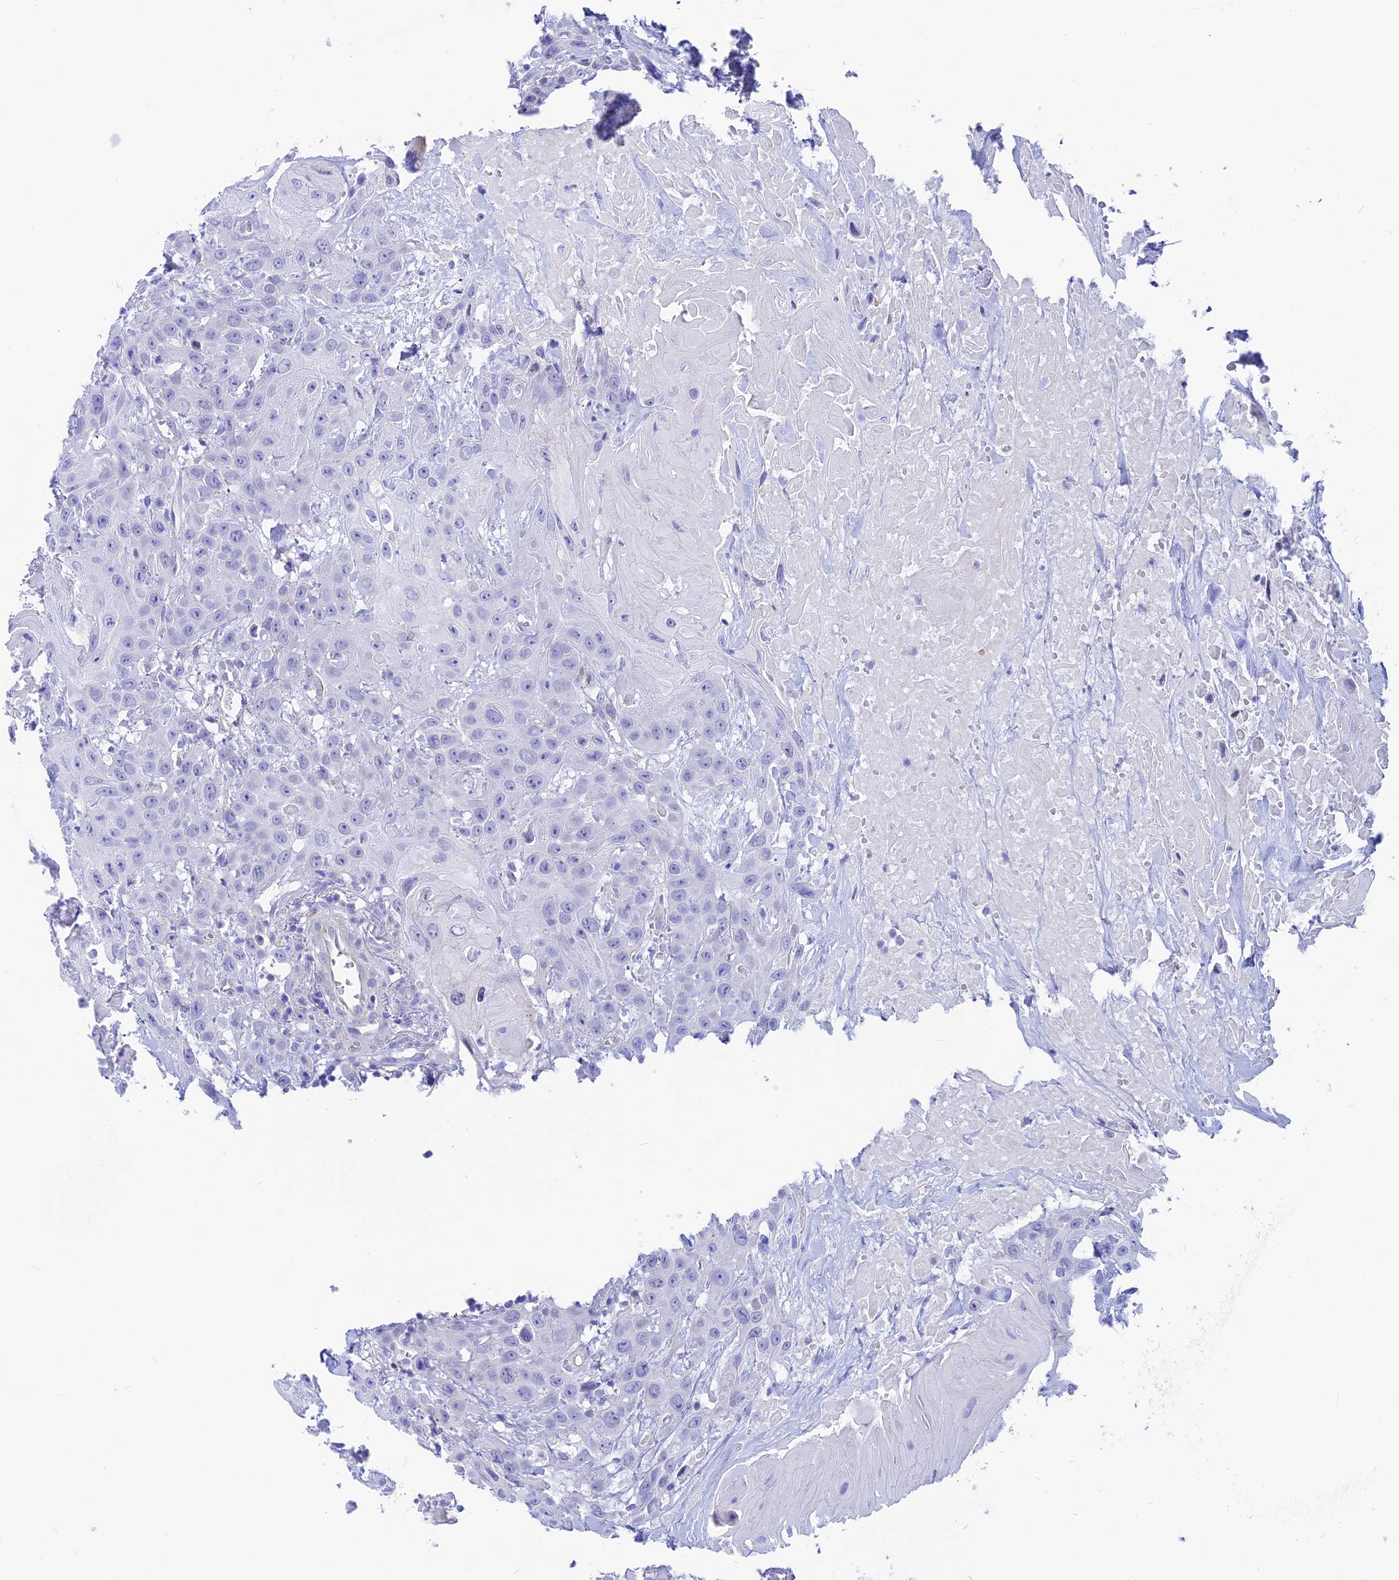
{"staining": {"intensity": "negative", "quantity": "none", "location": "none"}, "tissue": "head and neck cancer", "cell_type": "Tumor cells", "image_type": "cancer", "snomed": [{"axis": "morphology", "description": "Squamous cell carcinoma, NOS"}, {"axis": "topography", "description": "Head-Neck"}], "caption": "High power microscopy histopathology image of an immunohistochemistry histopathology image of head and neck cancer (squamous cell carcinoma), revealing no significant positivity in tumor cells.", "gene": "GNGT2", "patient": {"sex": "male", "age": 81}}